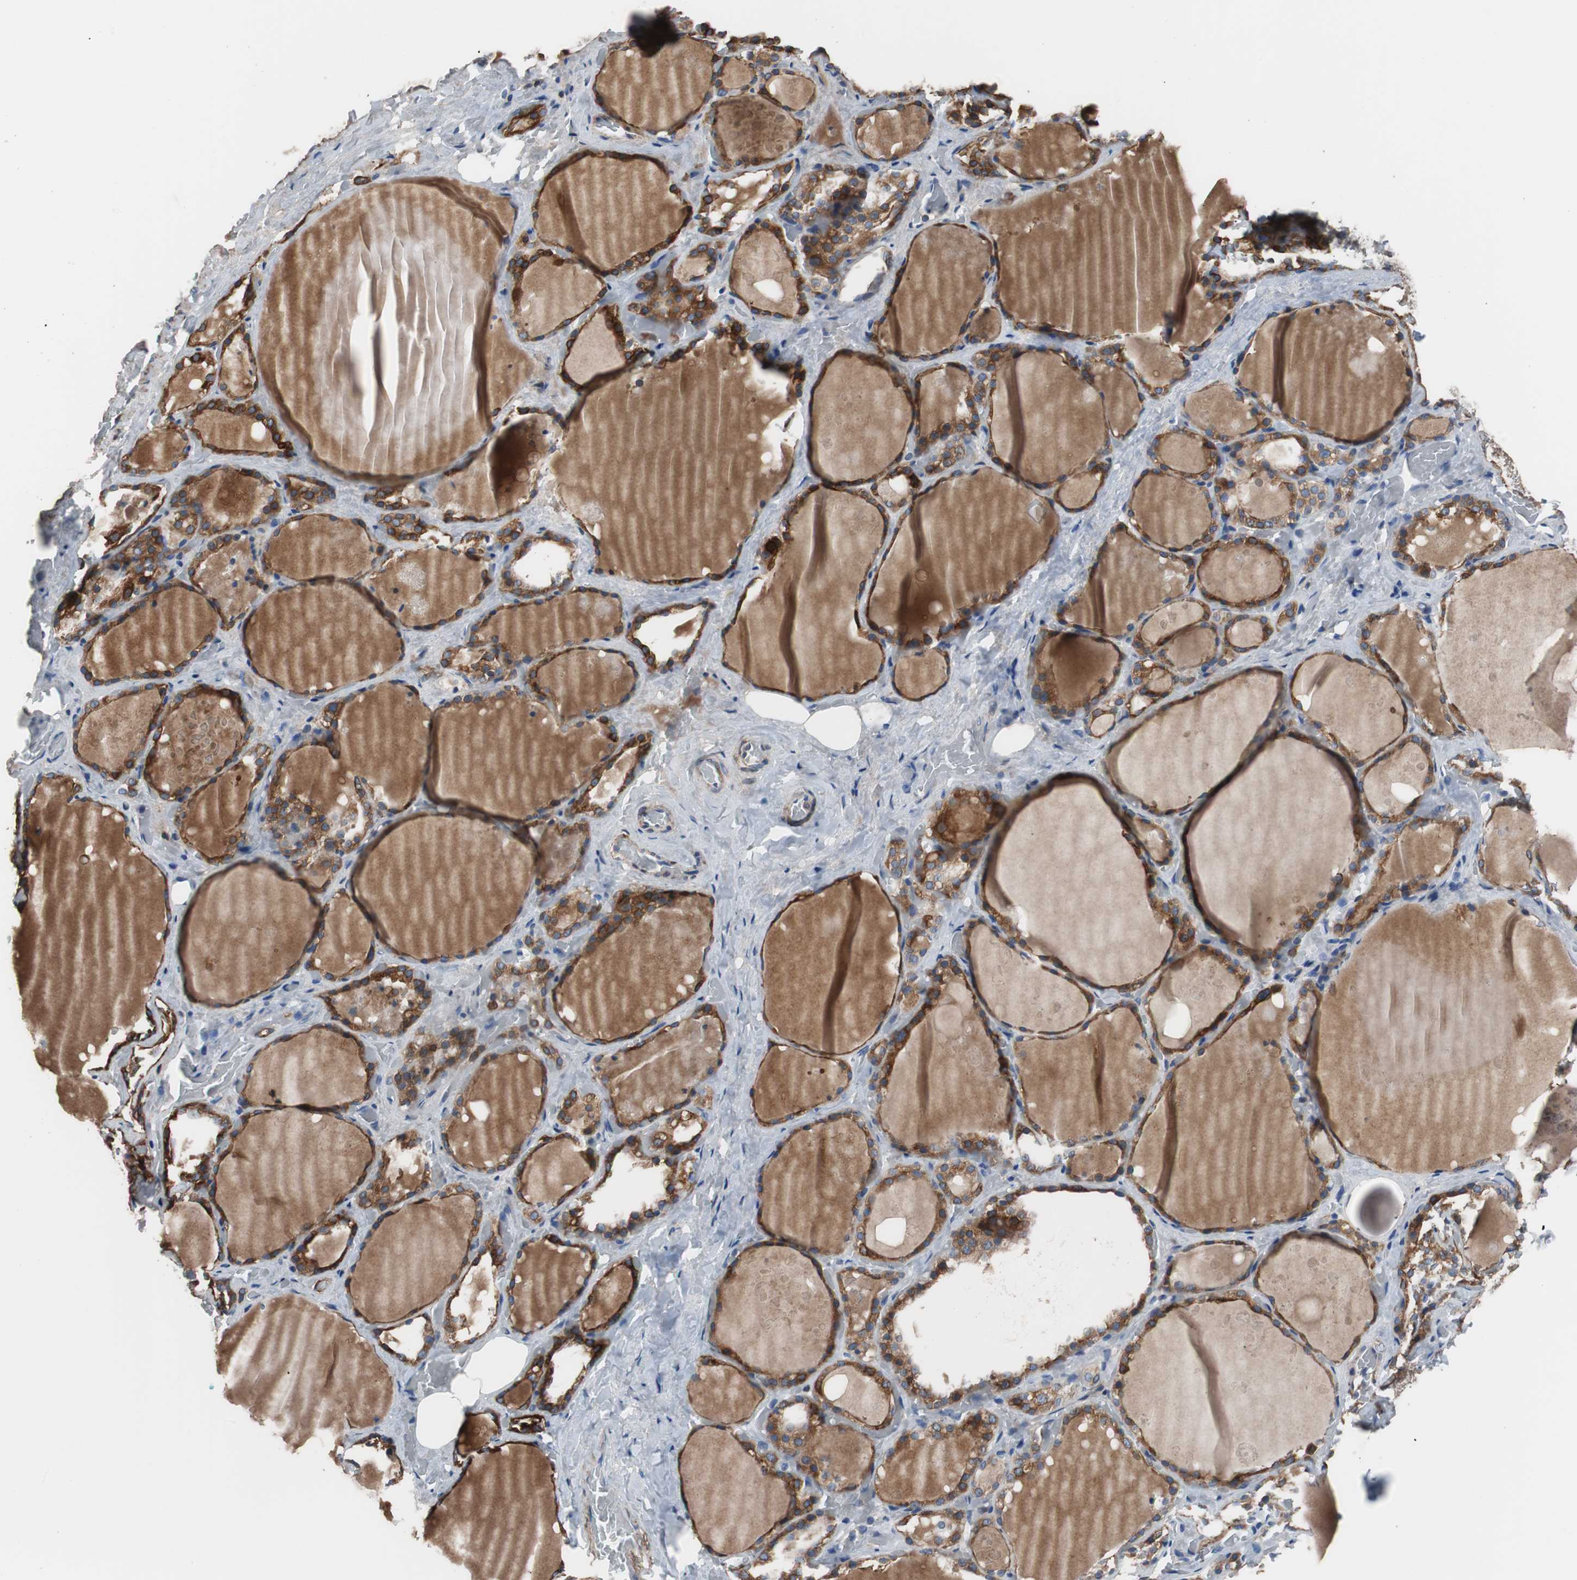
{"staining": {"intensity": "strong", "quantity": ">75%", "location": "cytoplasmic/membranous"}, "tissue": "thyroid gland", "cell_type": "Glandular cells", "image_type": "normal", "snomed": [{"axis": "morphology", "description": "Normal tissue, NOS"}, {"axis": "topography", "description": "Thyroid gland"}], "caption": "Glandular cells show high levels of strong cytoplasmic/membranous positivity in approximately >75% of cells in benign thyroid gland.", "gene": "PBXIP1", "patient": {"sex": "male", "age": 61}}